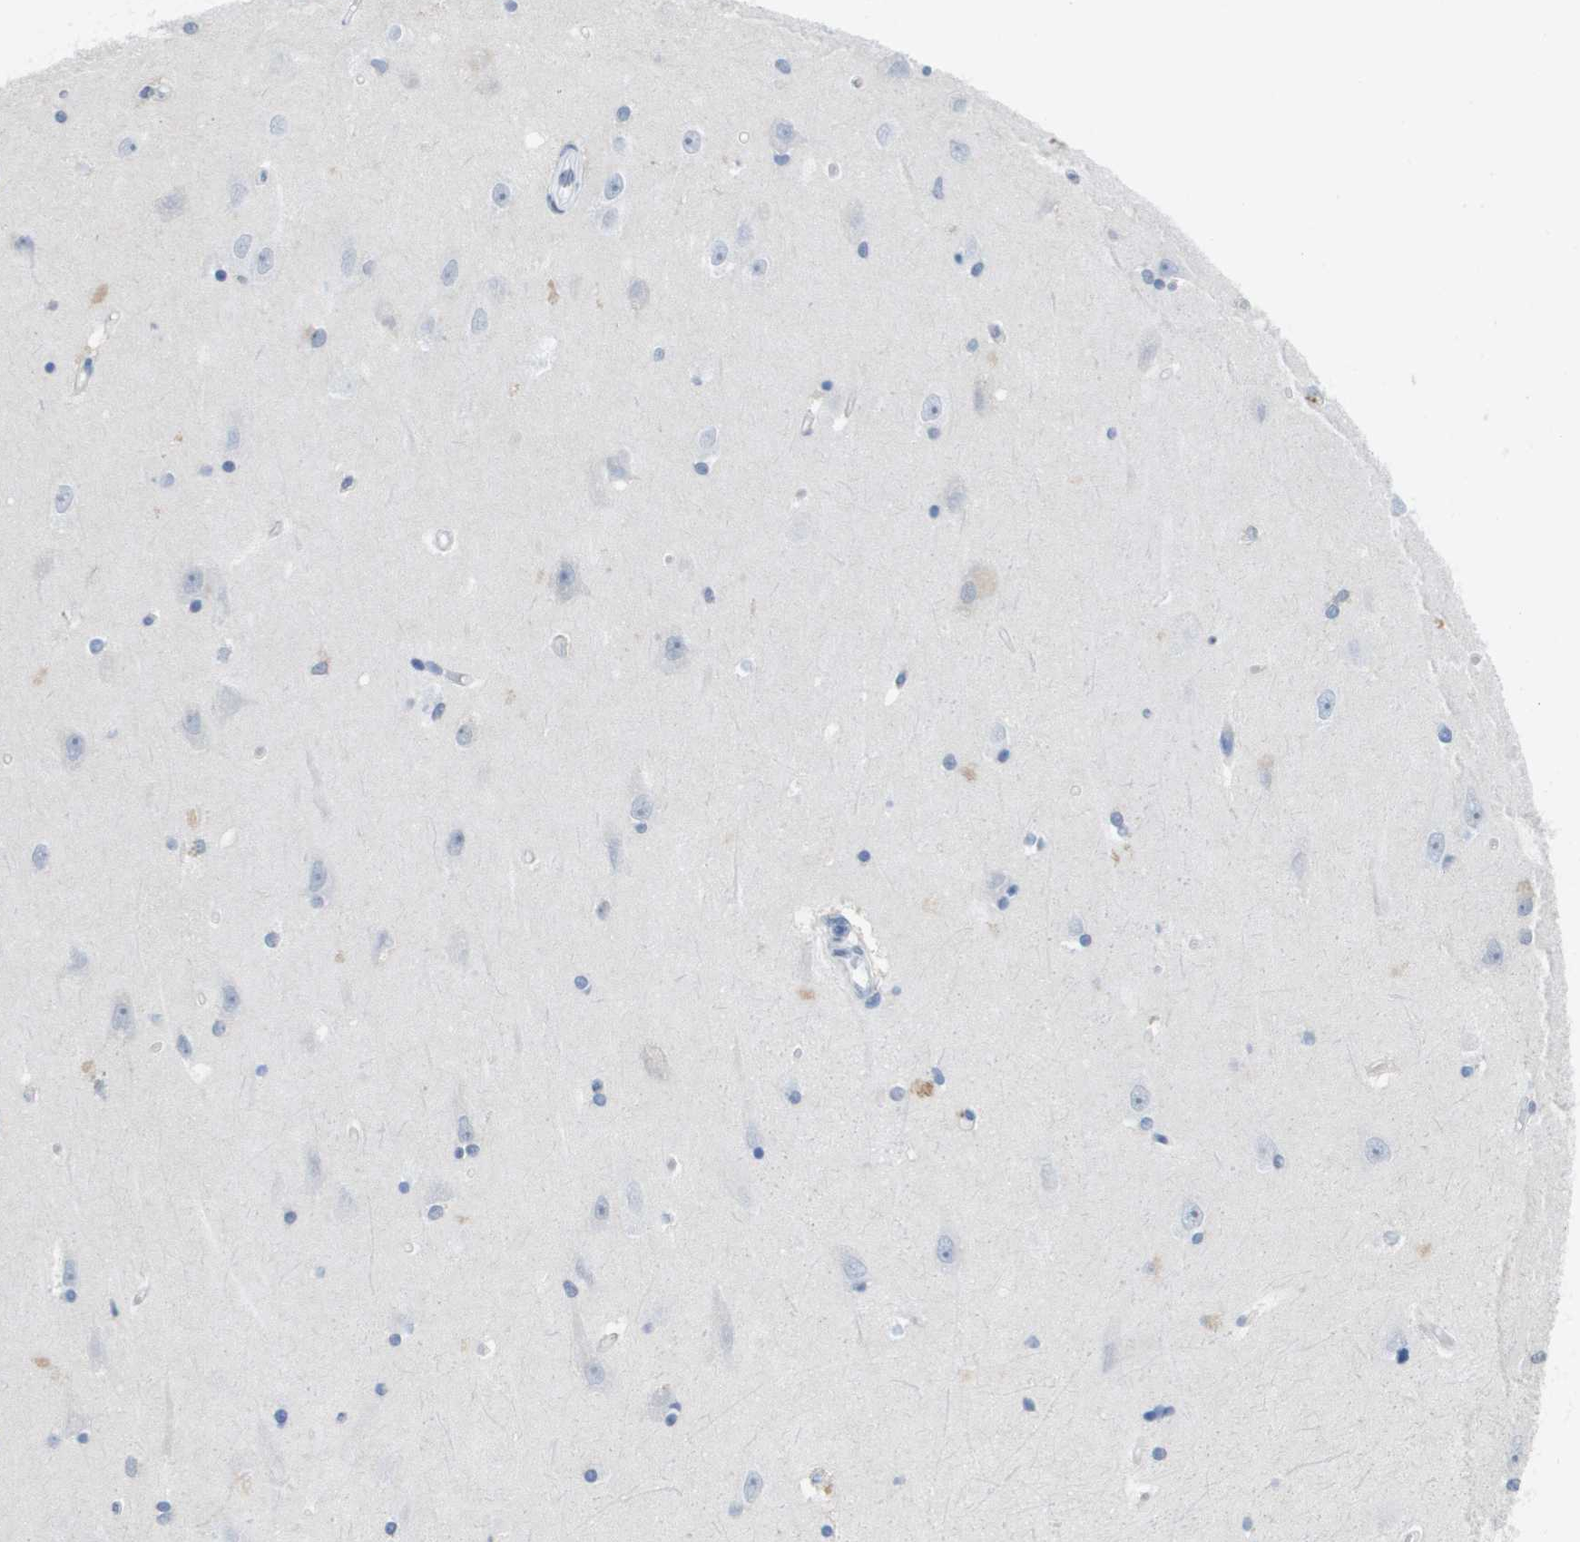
{"staining": {"intensity": "negative", "quantity": "none", "location": "none"}, "tissue": "hippocampus", "cell_type": "Glial cells", "image_type": "normal", "snomed": [{"axis": "morphology", "description": "Normal tissue, NOS"}, {"axis": "topography", "description": "Hippocampus"}], "caption": "DAB immunohistochemical staining of benign hippocampus shows no significant positivity in glial cells.", "gene": "TP53RK", "patient": {"sex": "male", "age": 45}}